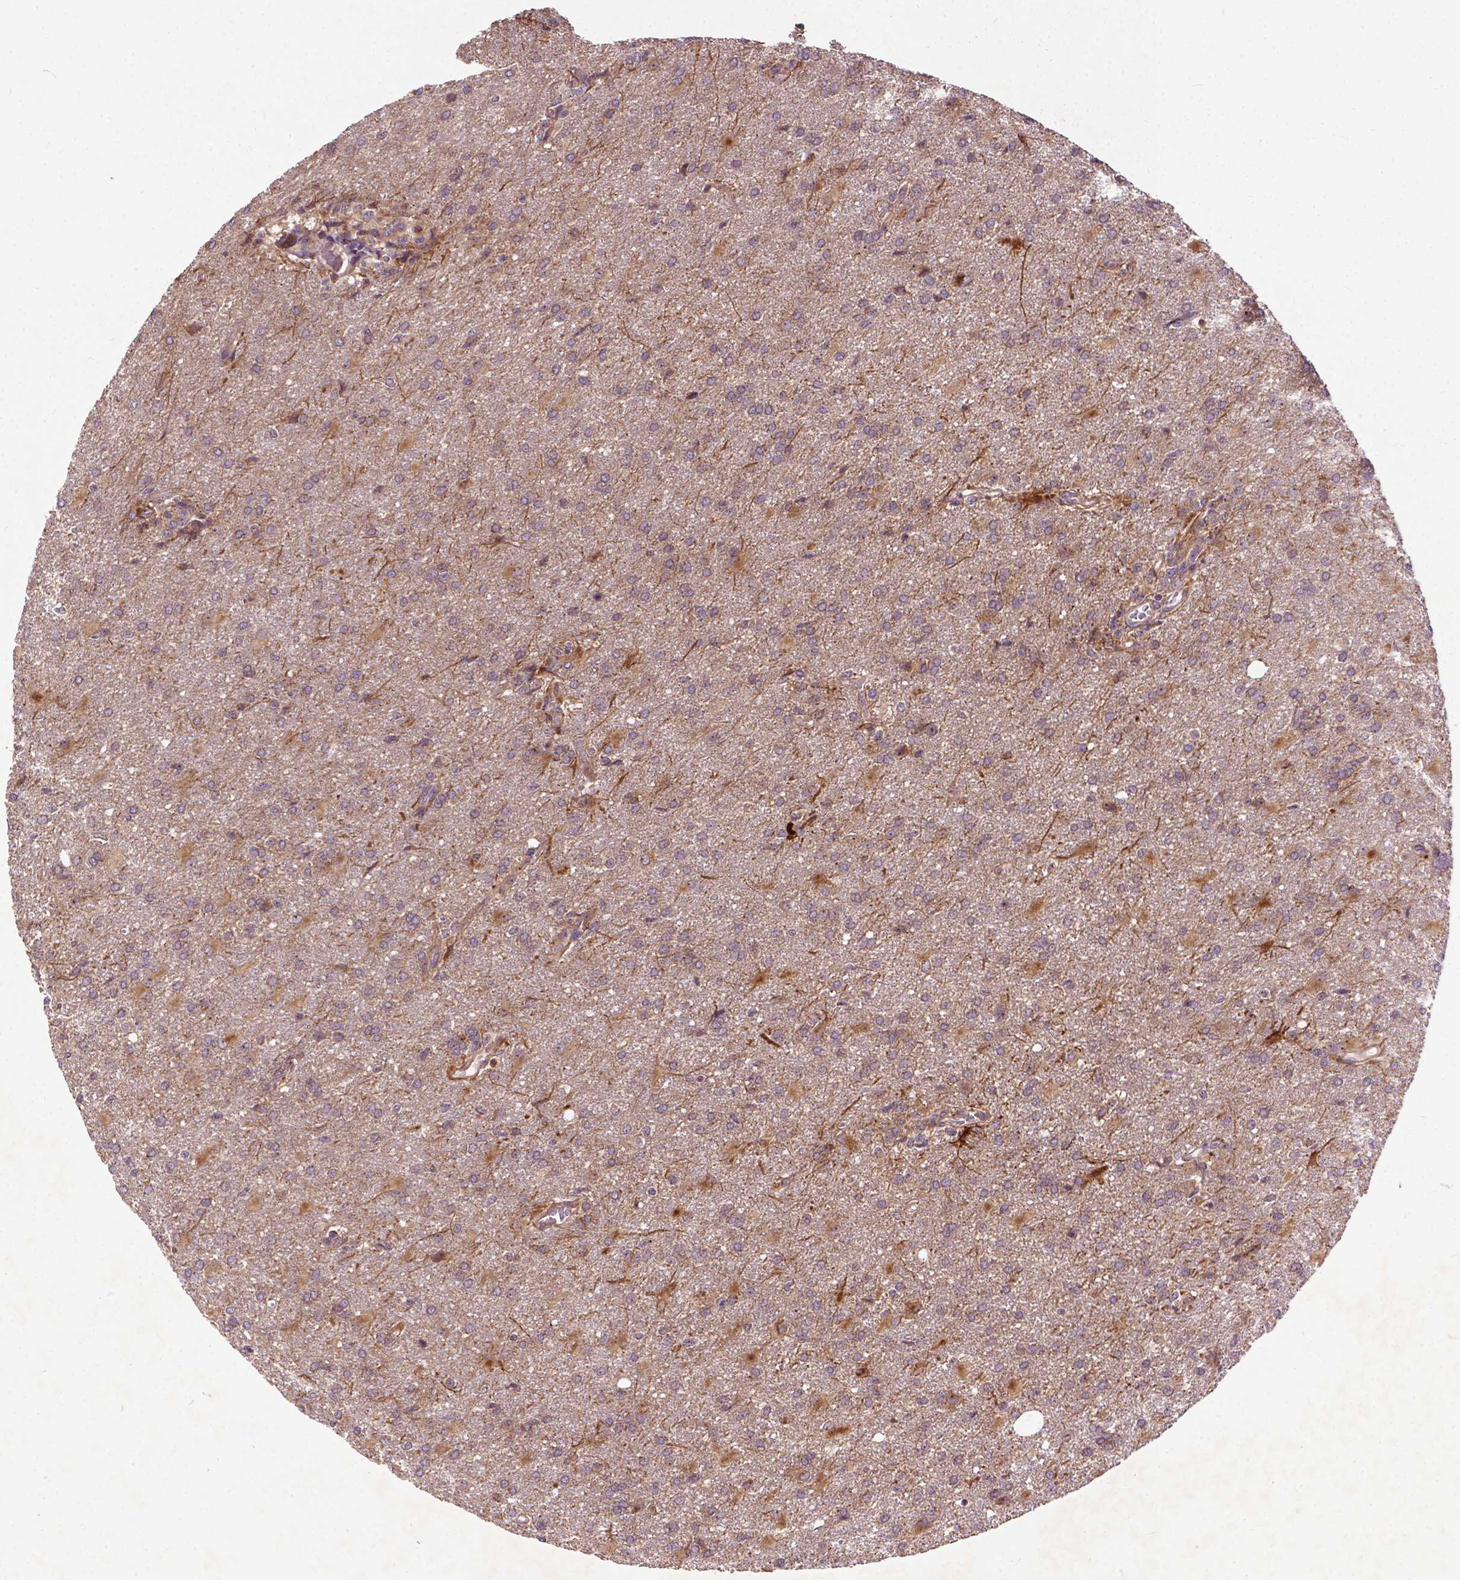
{"staining": {"intensity": "weak", "quantity": "<25%", "location": "cytoplasmic/membranous"}, "tissue": "glioma", "cell_type": "Tumor cells", "image_type": "cancer", "snomed": [{"axis": "morphology", "description": "Glioma, malignant, High grade"}, {"axis": "topography", "description": "Brain"}], "caption": "DAB (3,3'-diaminobenzidine) immunohistochemical staining of human high-grade glioma (malignant) displays no significant staining in tumor cells. (DAB (3,3'-diaminobenzidine) immunohistochemistry, high magnification).", "gene": "PARP3", "patient": {"sex": "male", "age": 68}}